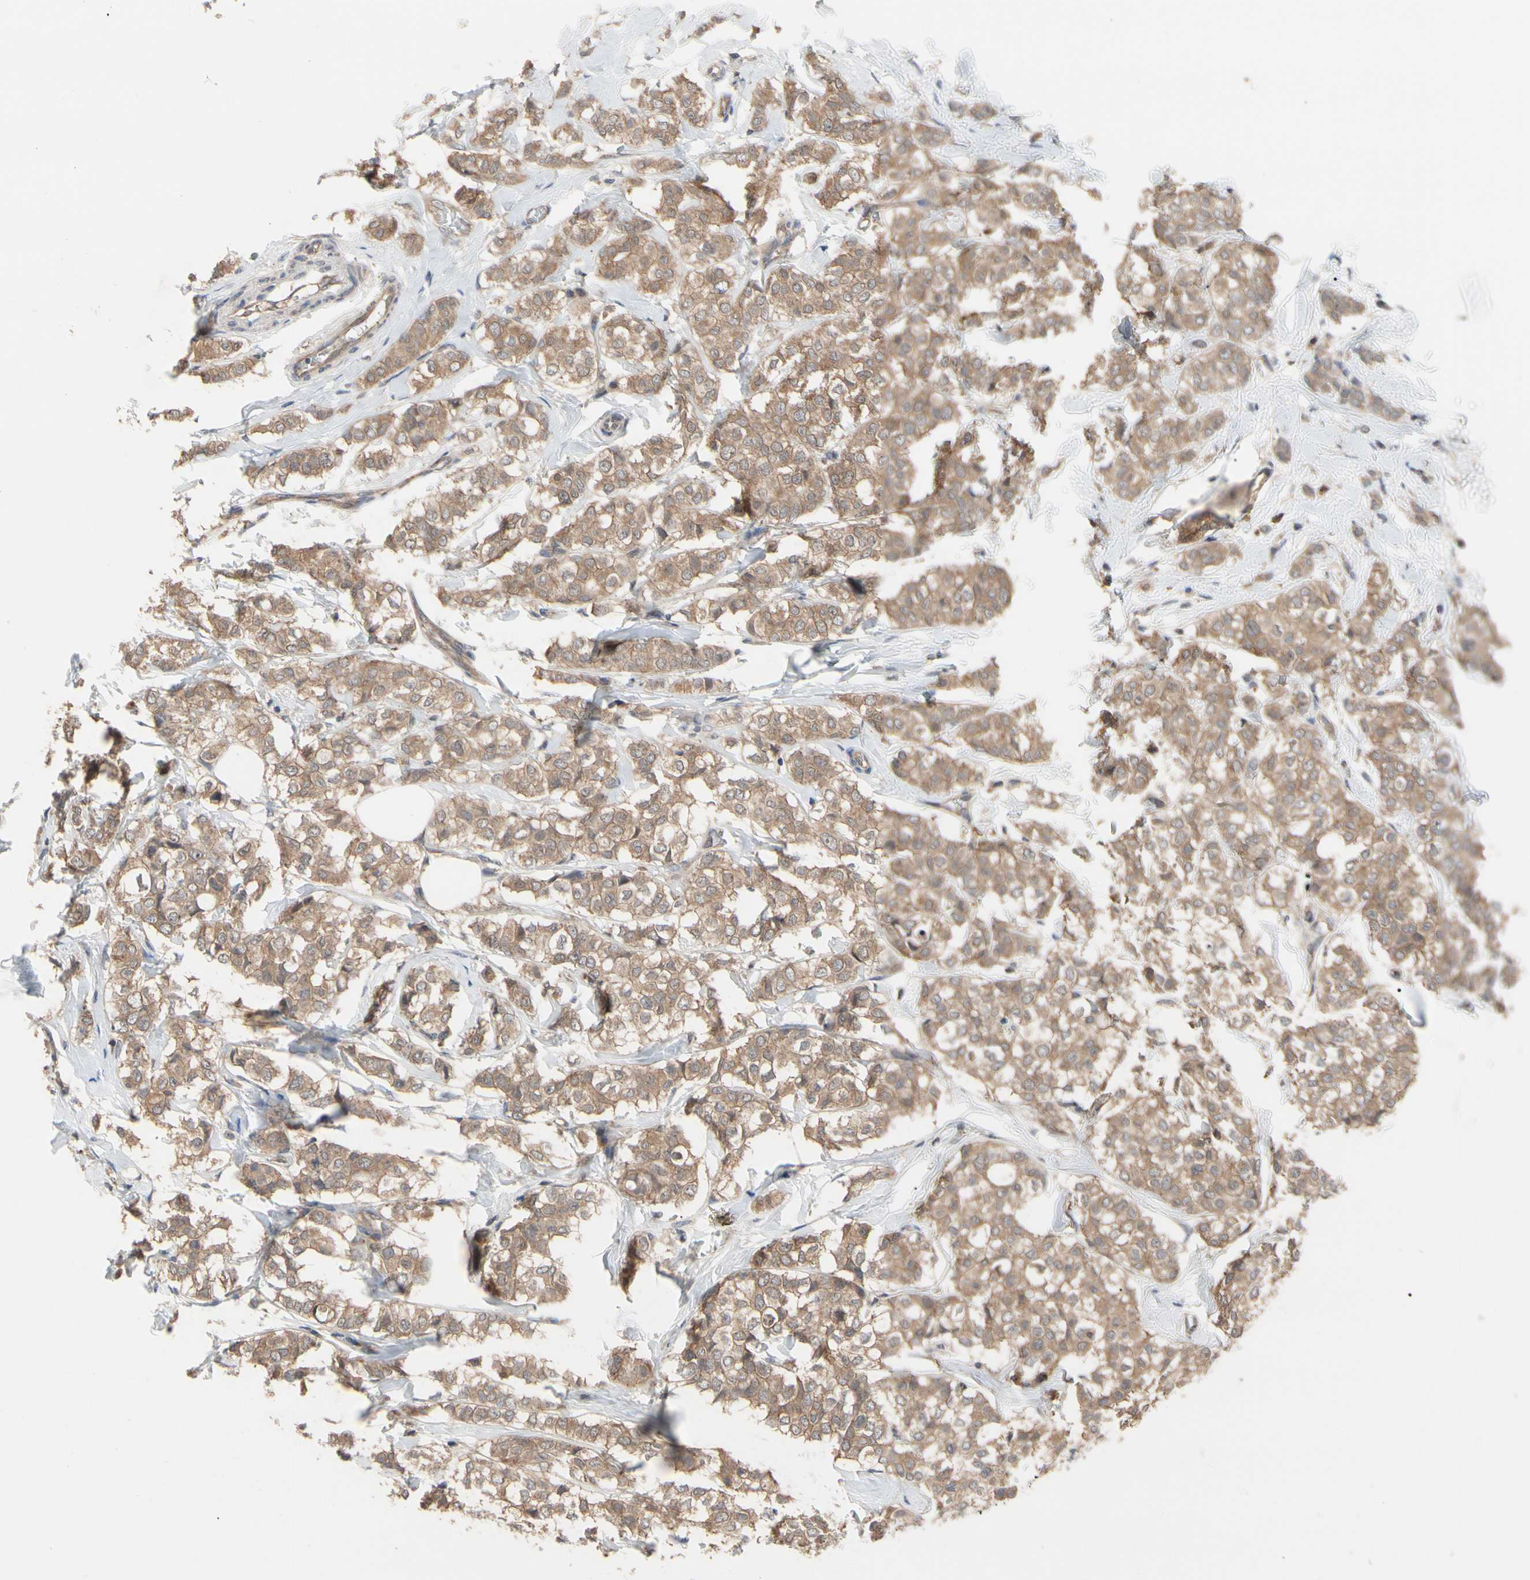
{"staining": {"intensity": "moderate", "quantity": ">75%", "location": "cytoplasmic/membranous"}, "tissue": "breast cancer", "cell_type": "Tumor cells", "image_type": "cancer", "snomed": [{"axis": "morphology", "description": "Lobular carcinoma"}, {"axis": "topography", "description": "Breast"}], "caption": "Immunohistochemistry (IHC) of breast cancer (lobular carcinoma) shows medium levels of moderate cytoplasmic/membranous expression in approximately >75% of tumor cells.", "gene": "DPP8", "patient": {"sex": "female", "age": 60}}